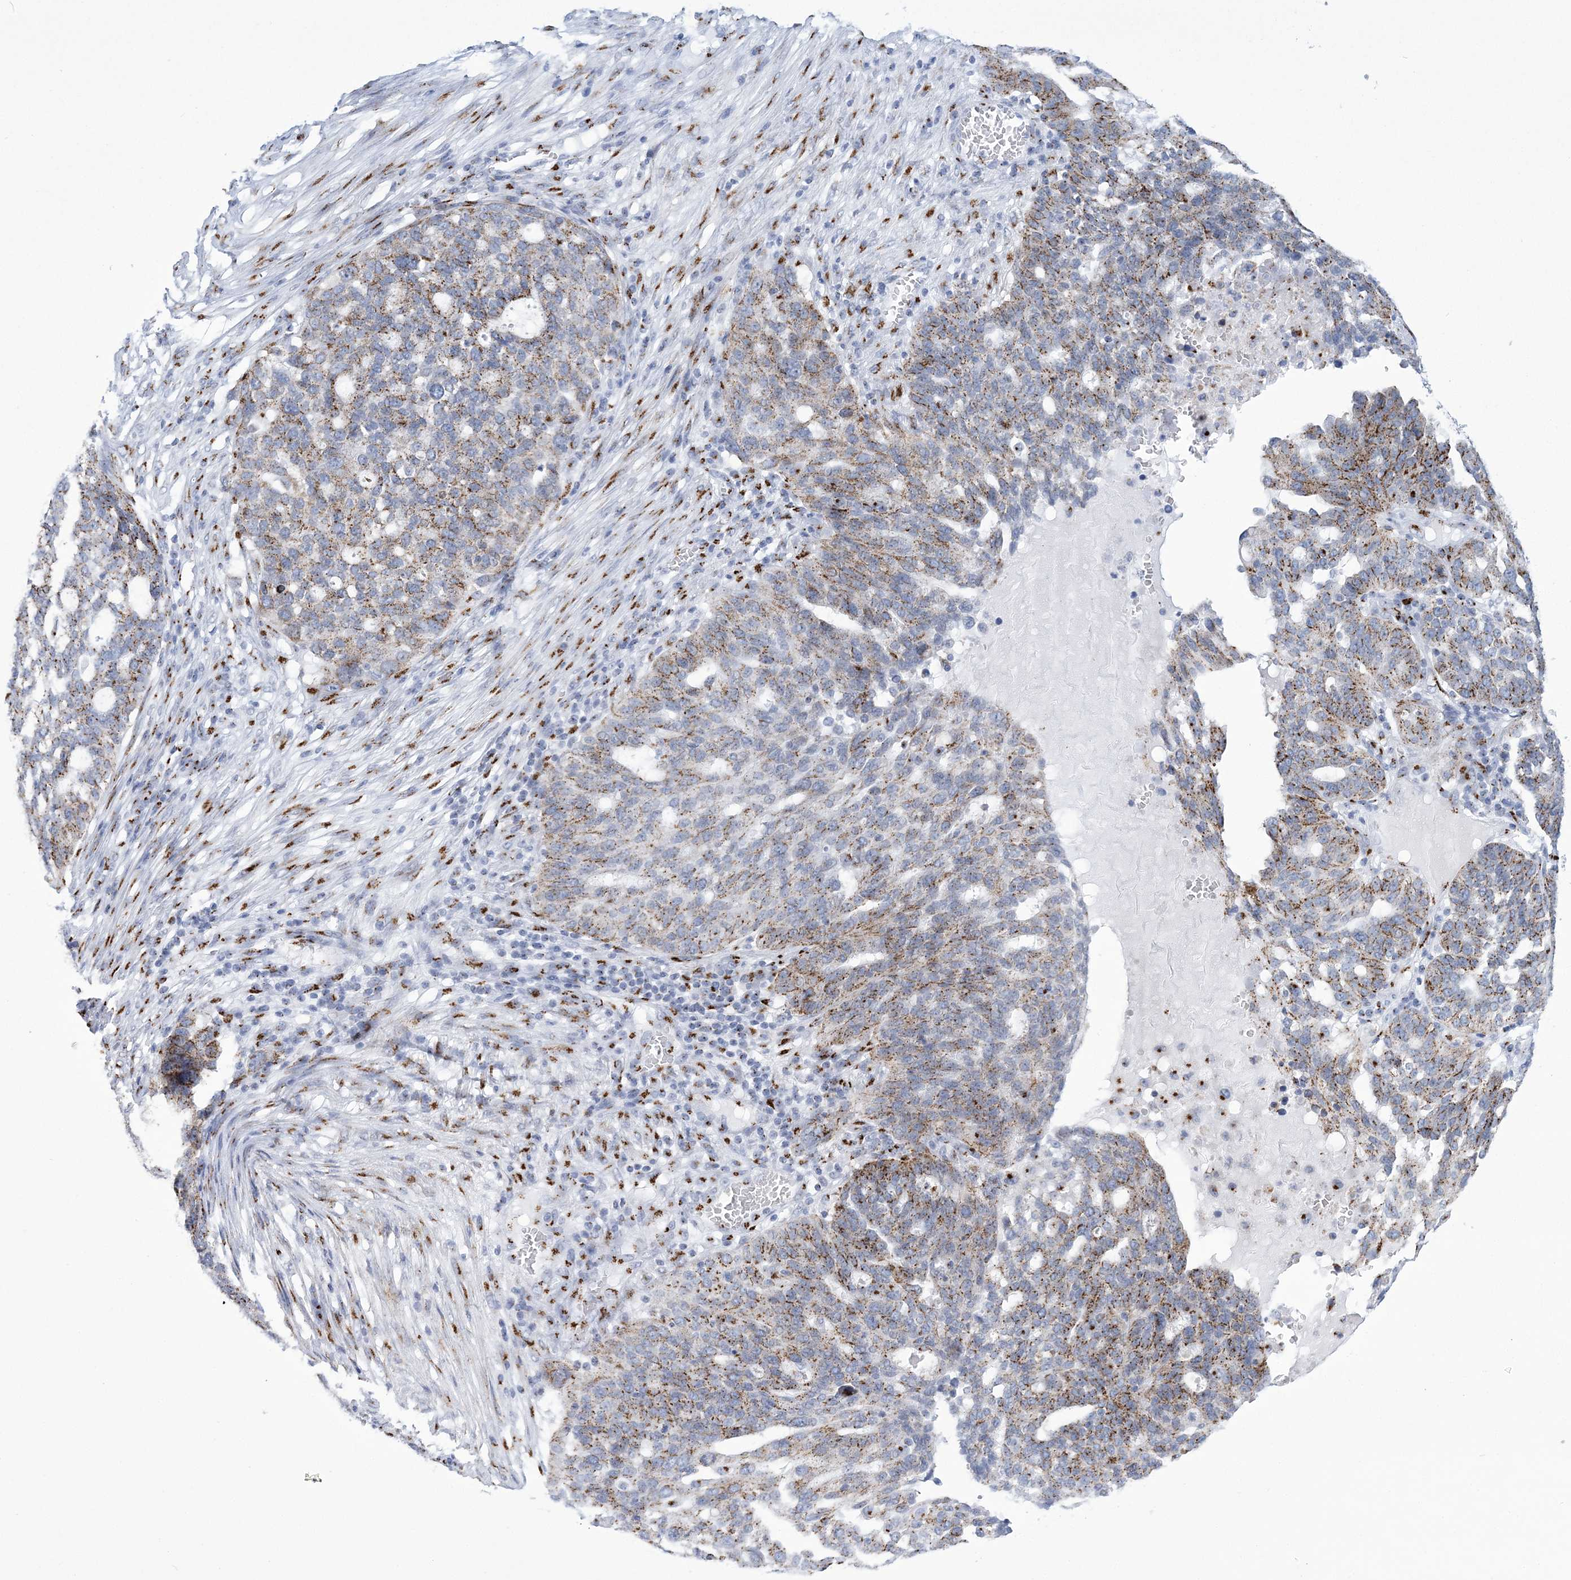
{"staining": {"intensity": "moderate", "quantity": ">75%", "location": "cytoplasmic/membranous"}, "tissue": "ovarian cancer", "cell_type": "Tumor cells", "image_type": "cancer", "snomed": [{"axis": "morphology", "description": "Cystadenocarcinoma, serous, NOS"}, {"axis": "topography", "description": "Ovary"}], "caption": "The histopathology image exhibits a brown stain indicating the presence of a protein in the cytoplasmic/membranous of tumor cells in serous cystadenocarcinoma (ovarian).", "gene": "SLX9", "patient": {"sex": "female", "age": 59}}